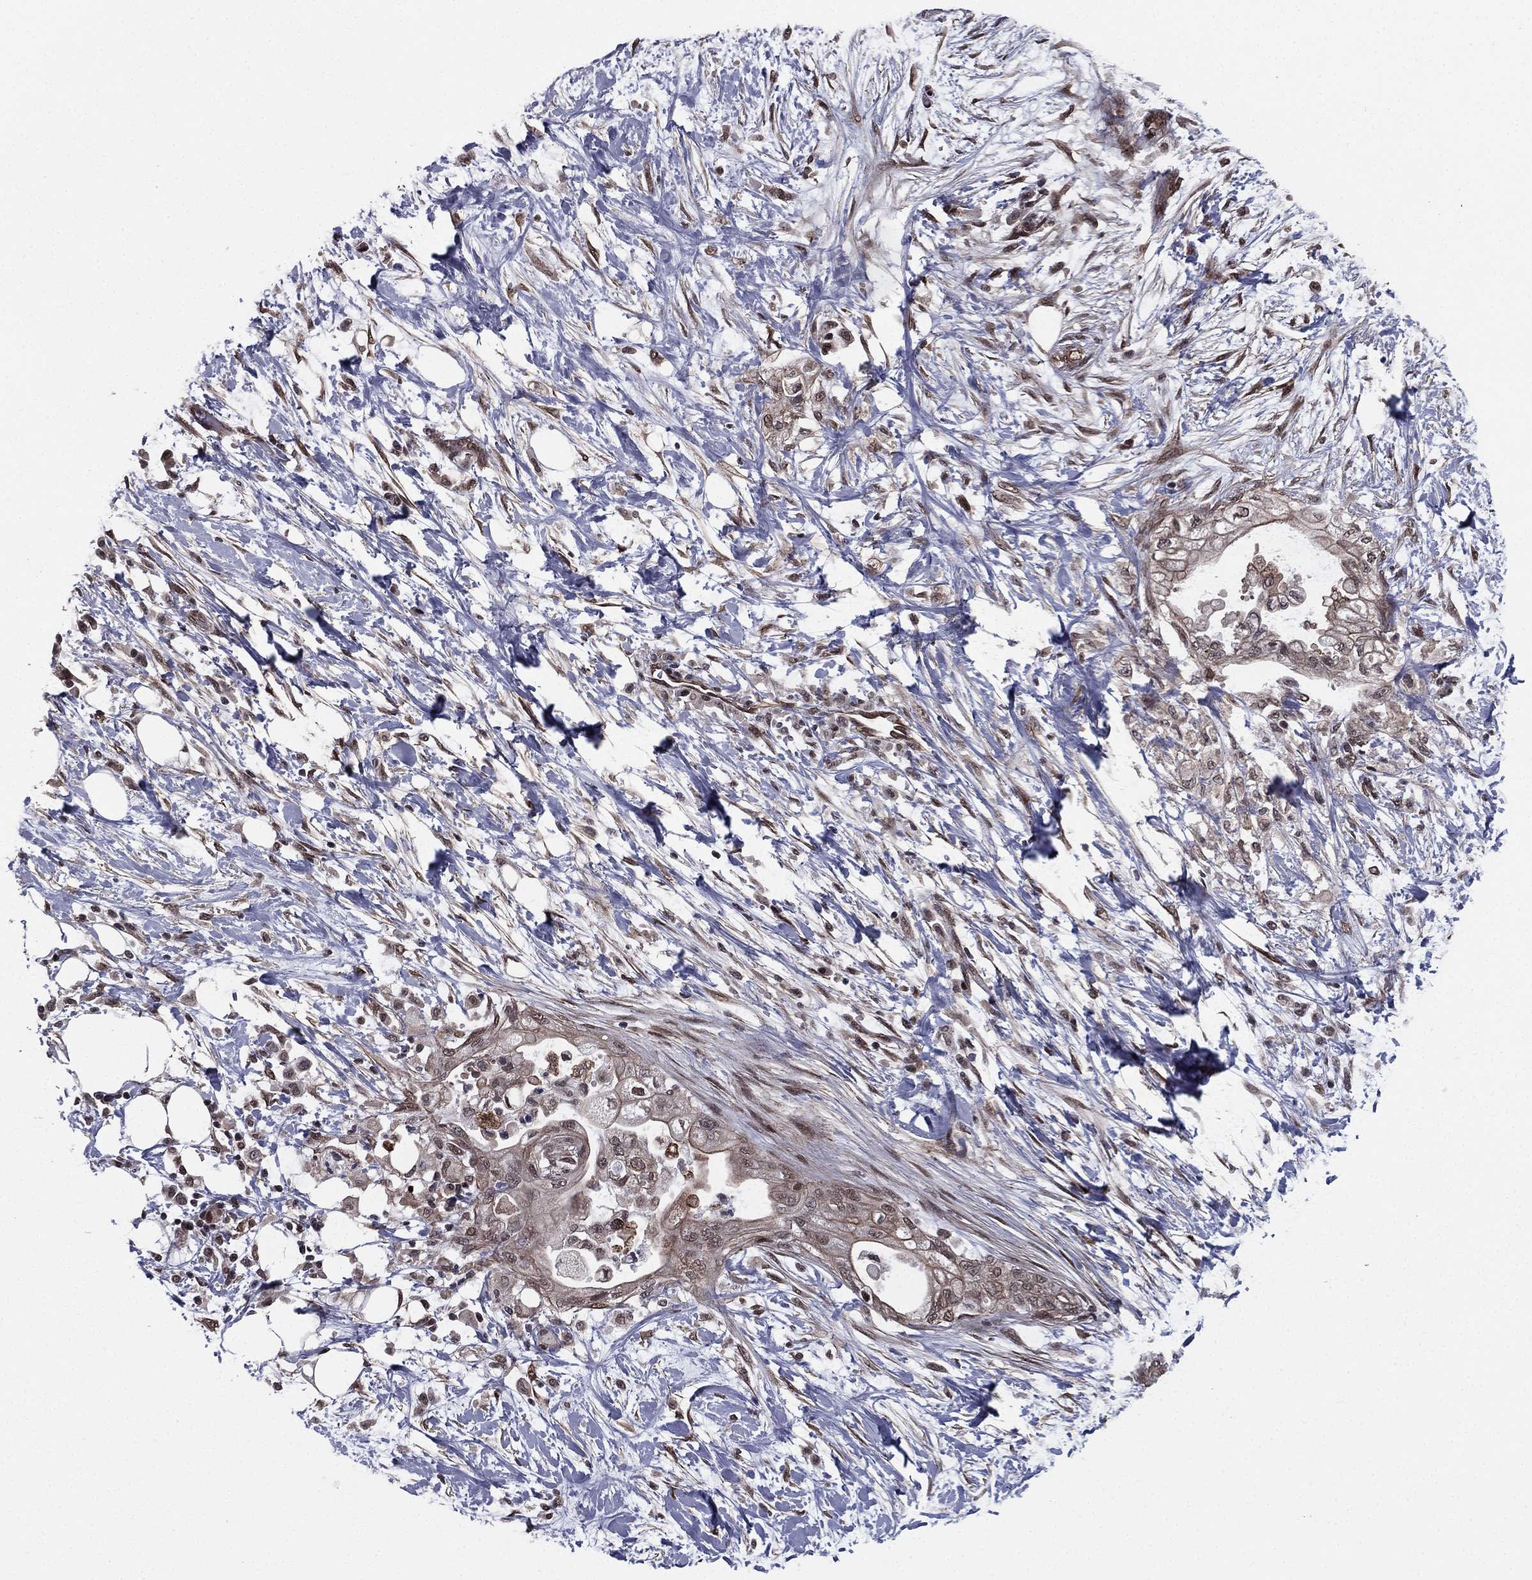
{"staining": {"intensity": "weak", "quantity": "25%-75%", "location": "cytoplasmic/membranous"}, "tissue": "pancreatic cancer", "cell_type": "Tumor cells", "image_type": "cancer", "snomed": [{"axis": "morphology", "description": "Normal tissue, NOS"}, {"axis": "morphology", "description": "Adenocarcinoma, NOS"}, {"axis": "topography", "description": "Pancreas"}, {"axis": "topography", "description": "Duodenum"}], "caption": "IHC photomicrograph of human pancreatic cancer (adenocarcinoma) stained for a protein (brown), which shows low levels of weak cytoplasmic/membranous staining in about 25%-75% of tumor cells.", "gene": "RARB", "patient": {"sex": "female", "age": 60}}